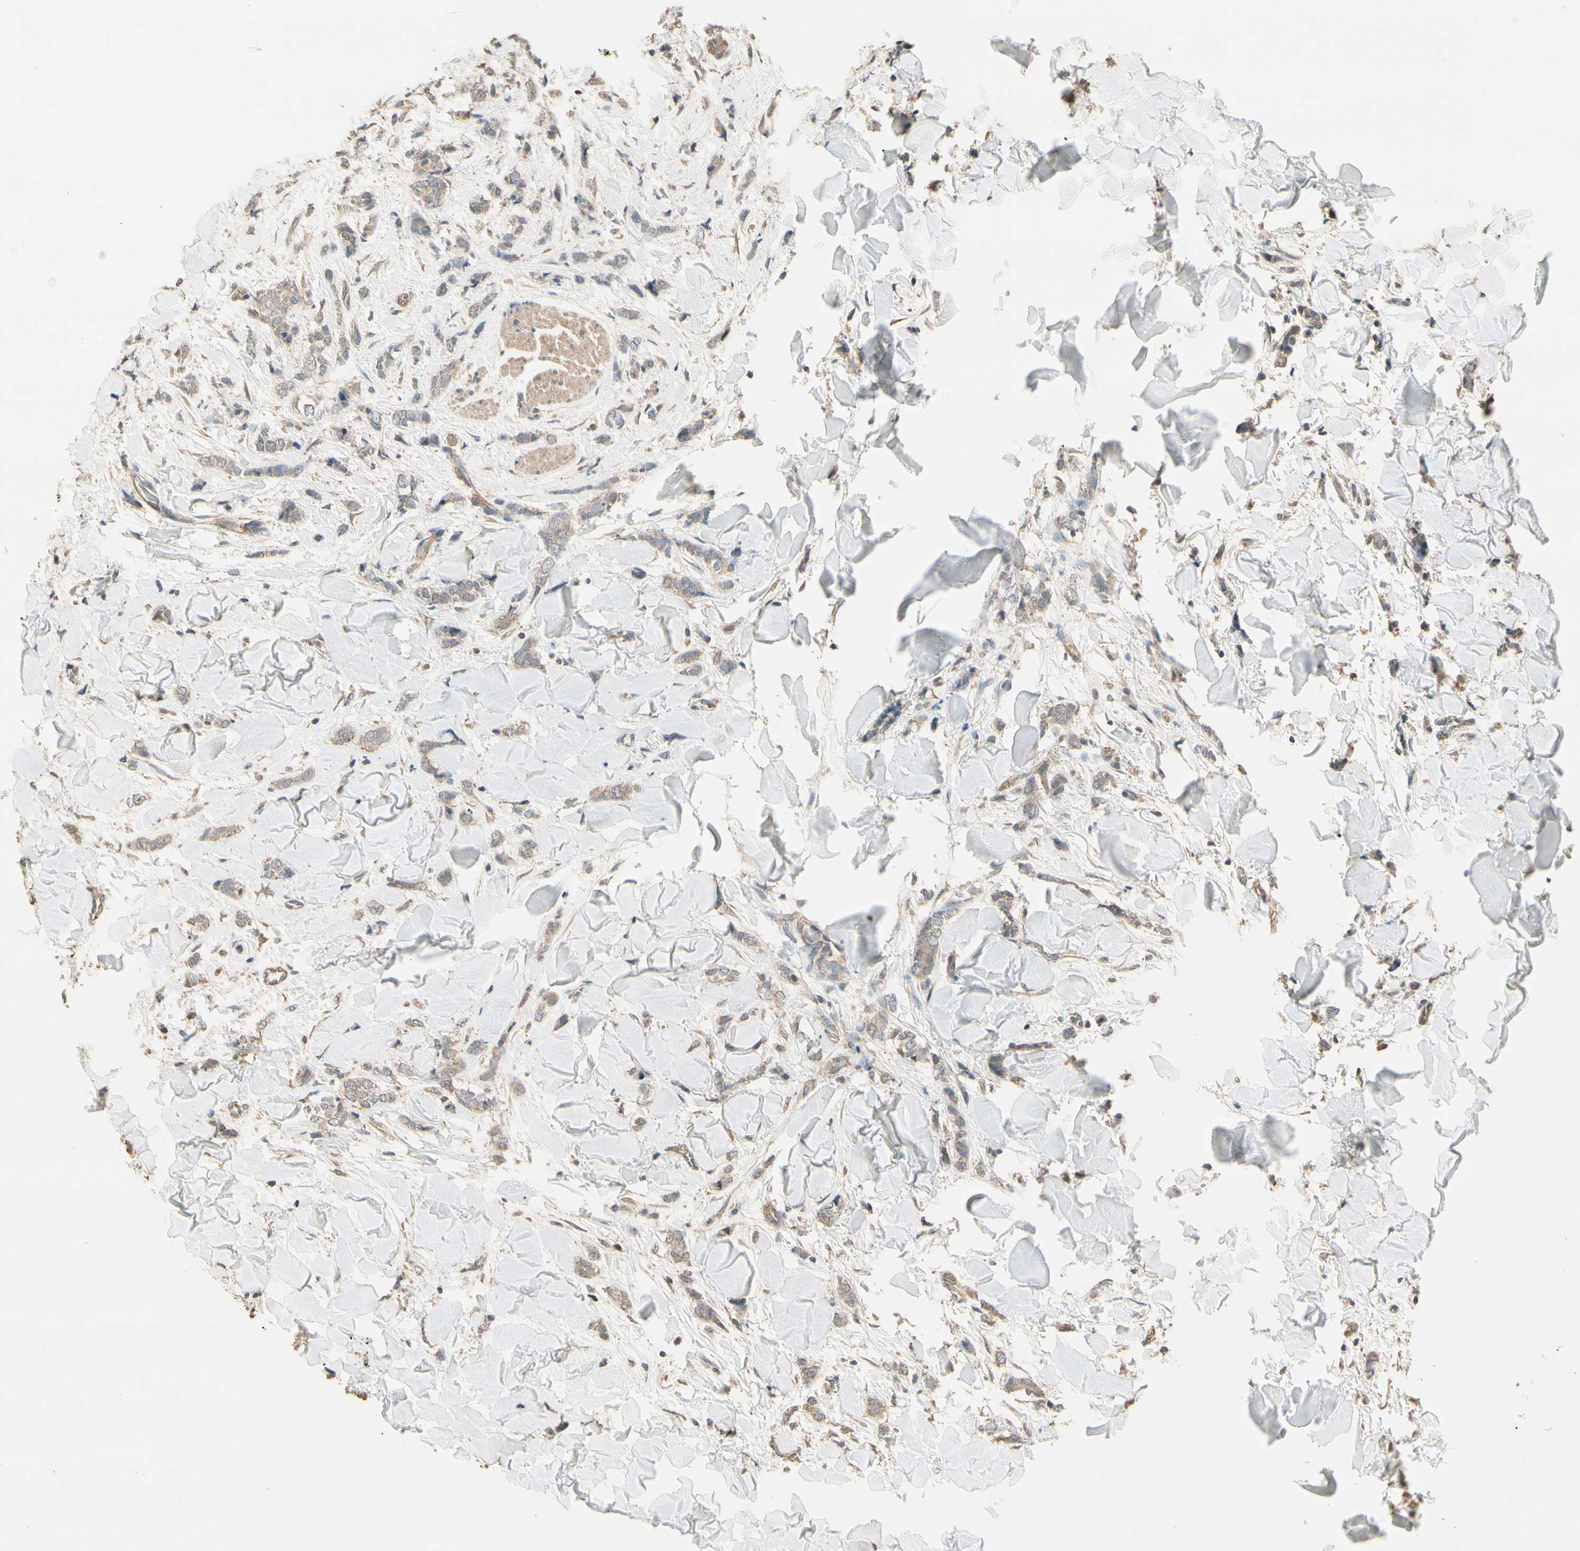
{"staining": {"intensity": "weak", "quantity": ">75%", "location": "cytoplasmic/membranous"}, "tissue": "breast cancer", "cell_type": "Tumor cells", "image_type": "cancer", "snomed": [{"axis": "morphology", "description": "Lobular carcinoma"}, {"axis": "topography", "description": "Skin"}, {"axis": "topography", "description": "Breast"}], "caption": "About >75% of tumor cells in human breast cancer display weak cytoplasmic/membranous protein expression as visualized by brown immunohistochemical staining.", "gene": "CDH6", "patient": {"sex": "female", "age": 46}}